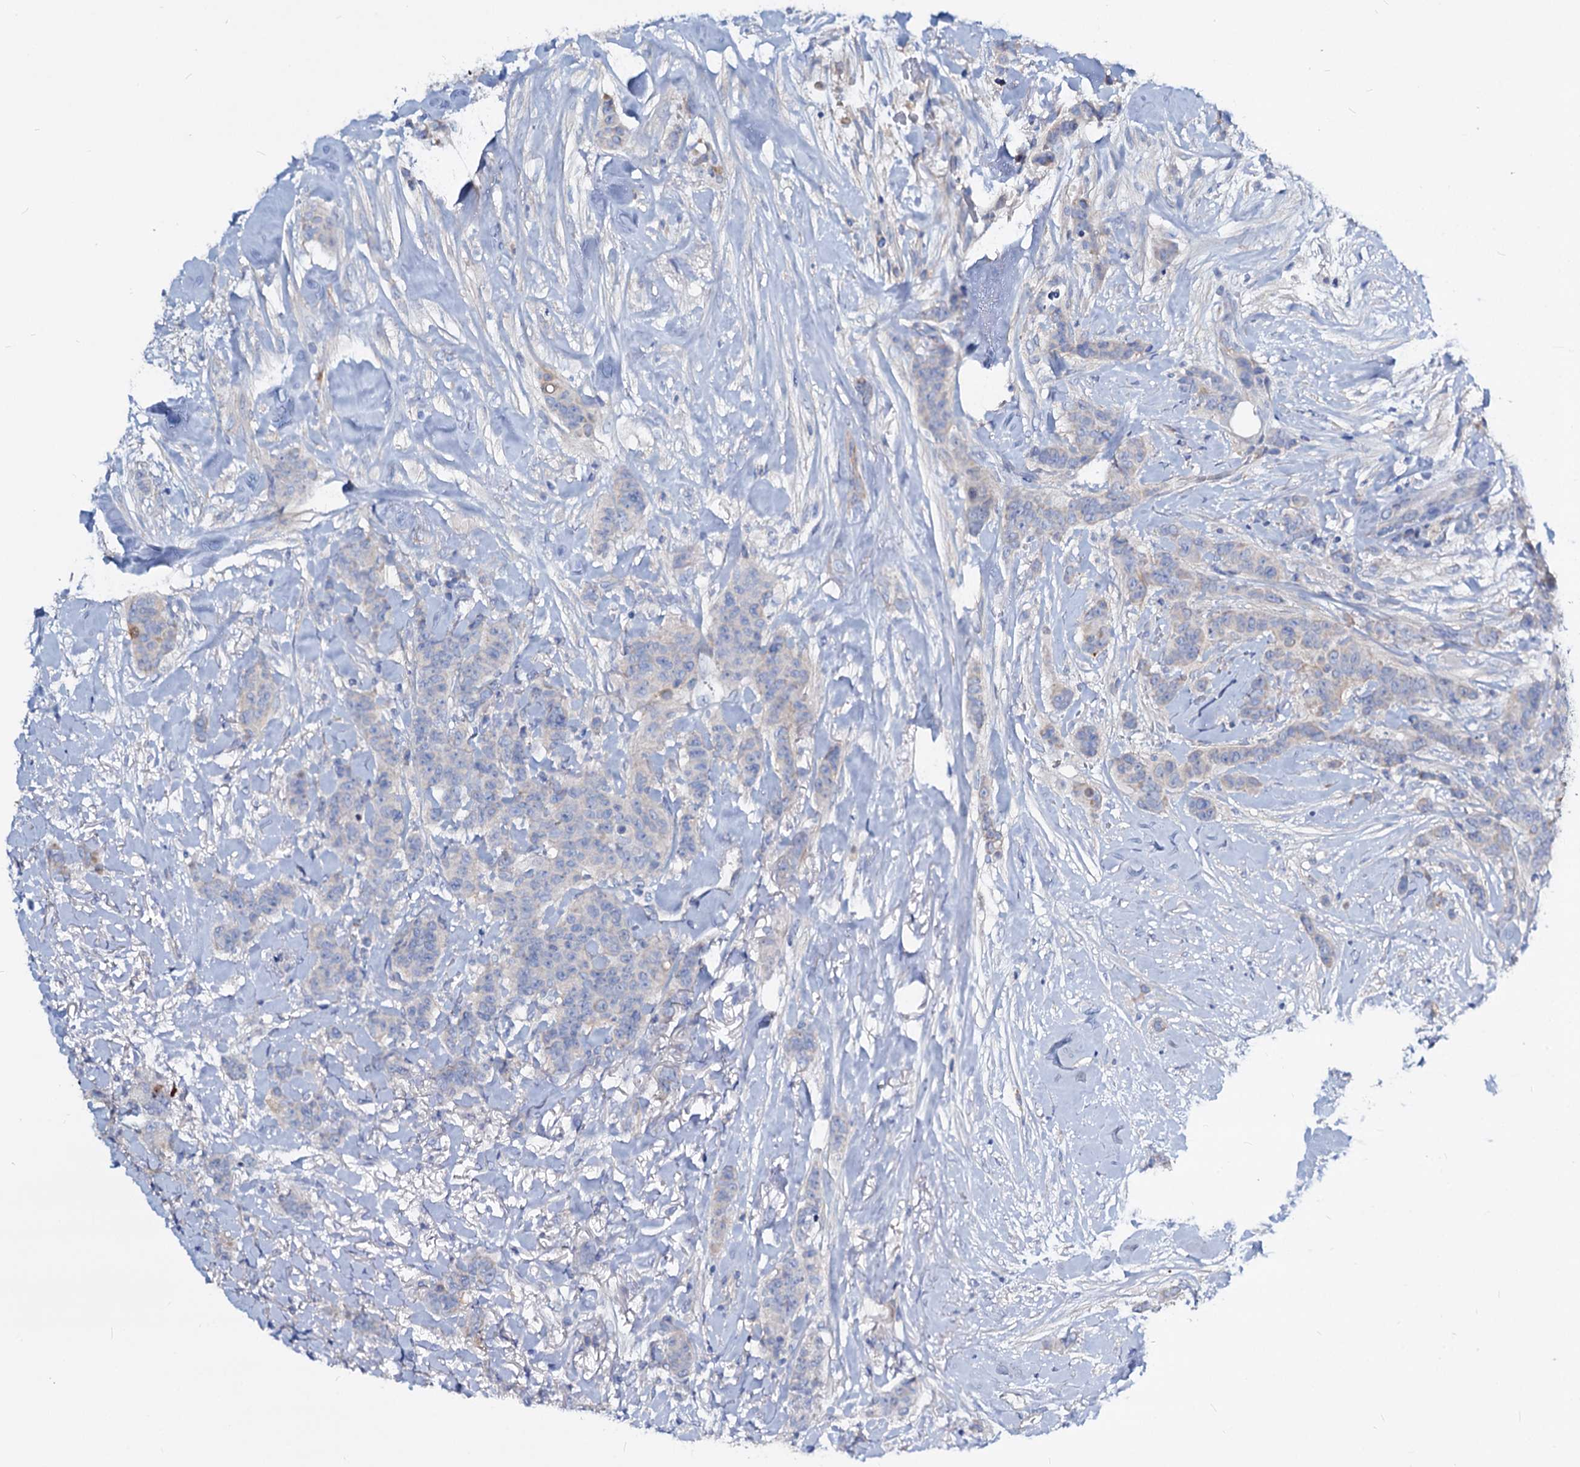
{"staining": {"intensity": "negative", "quantity": "none", "location": "none"}, "tissue": "breast cancer", "cell_type": "Tumor cells", "image_type": "cancer", "snomed": [{"axis": "morphology", "description": "Duct carcinoma"}, {"axis": "topography", "description": "Breast"}], "caption": "Immunohistochemical staining of human breast cancer (invasive ductal carcinoma) displays no significant expression in tumor cells.", "gene": "DYDC2", "patient": {"sex": "female", "age": 40}}